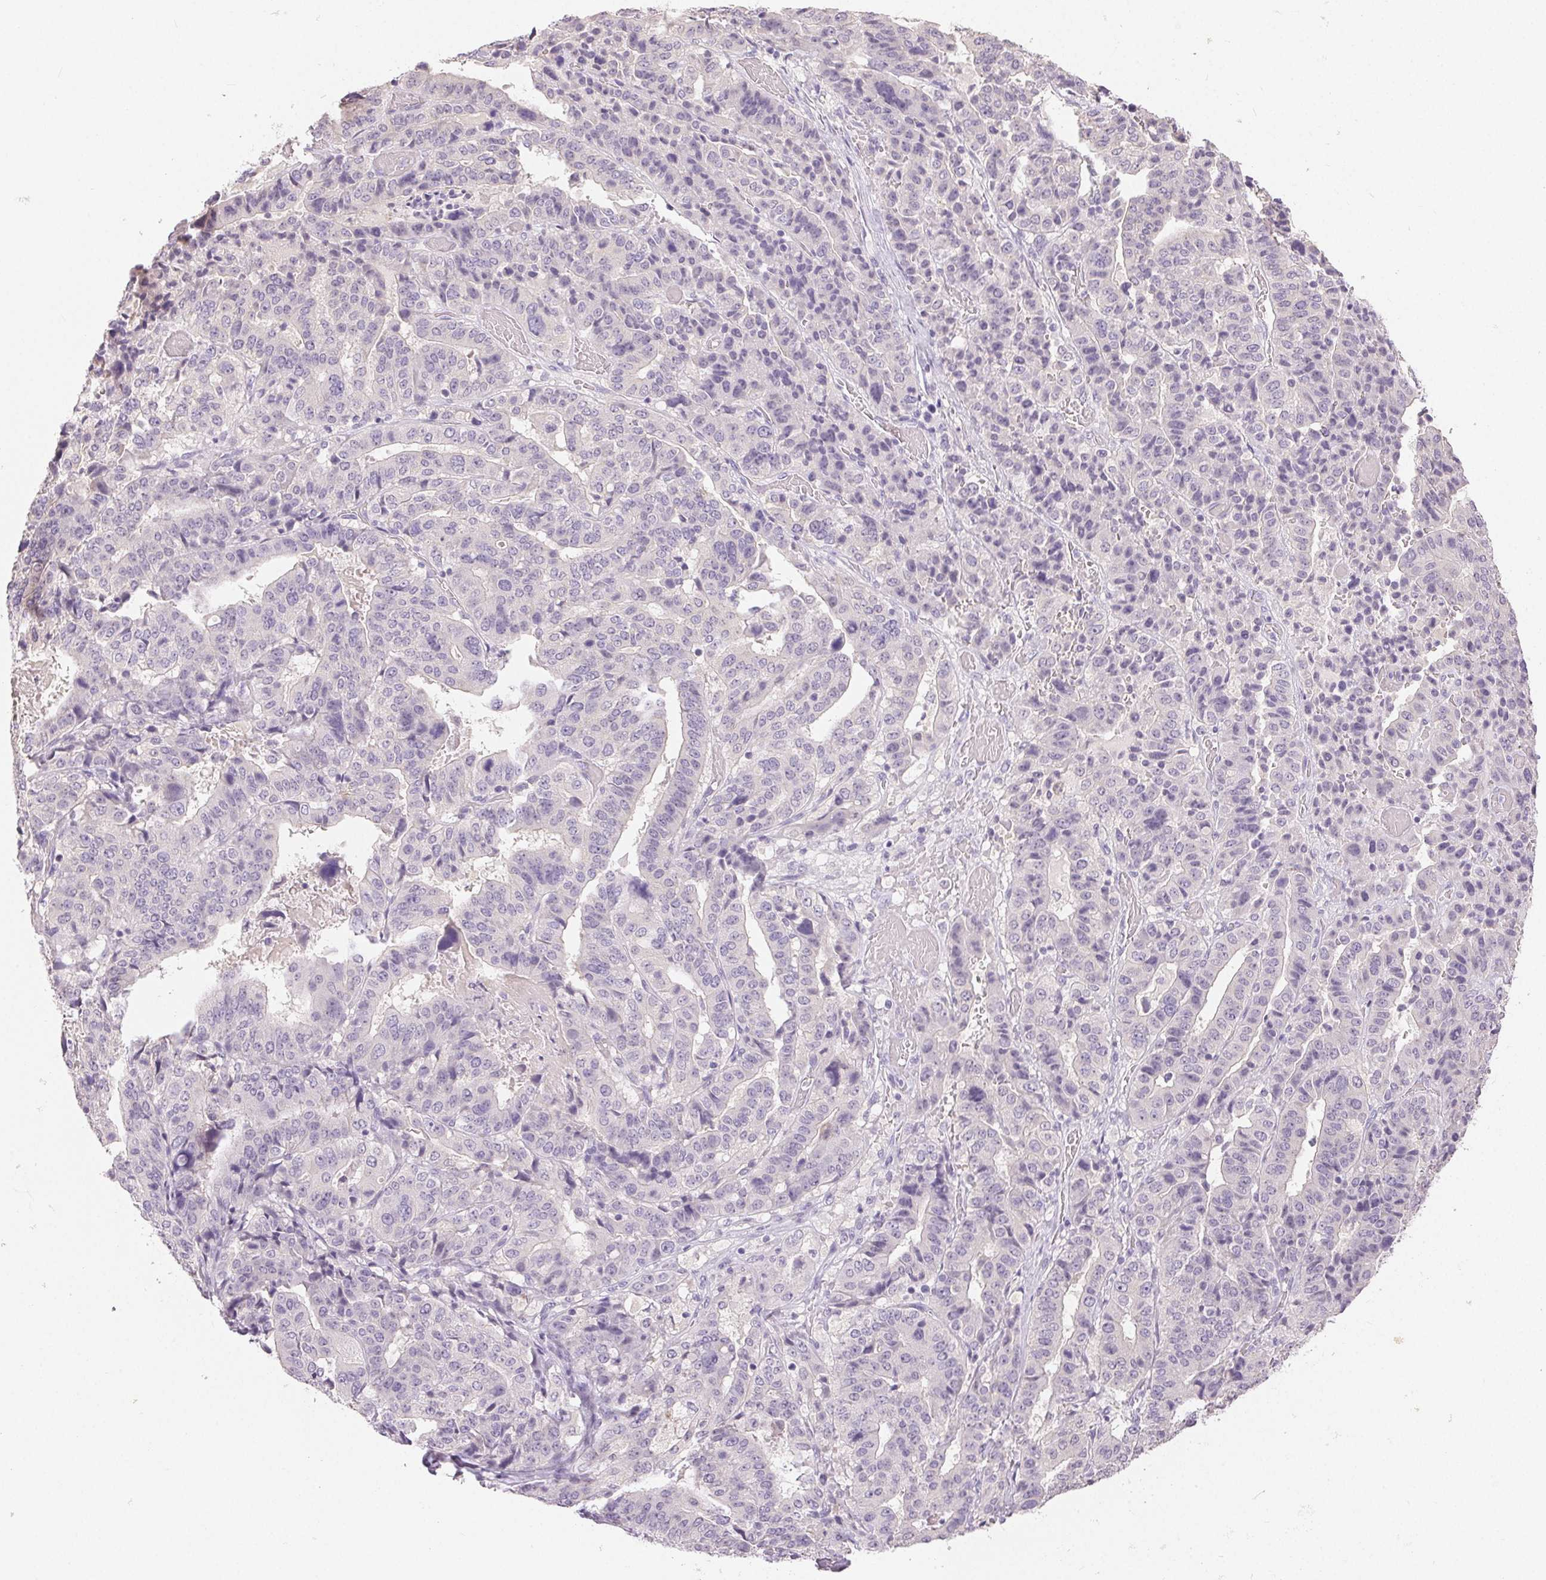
{"staining": {"intensity": "negative", "quantity": "none", "location": "none"}, "tissue": "stomach cancer", "cell_type": "Tumor cells", "image_type": "cancer", "snomed": [{"axis": "morphology", "description": "Adenocarcinoma, NOS"}, {"axis": "topography", "description": "Stomach"}], "caption": "IHC image of human stomach cancer stained for a protein (brown), which reveals no staining in tumor cells.", "gene": "SFTPD", "patient": {"sex": "male", "age": 48}}